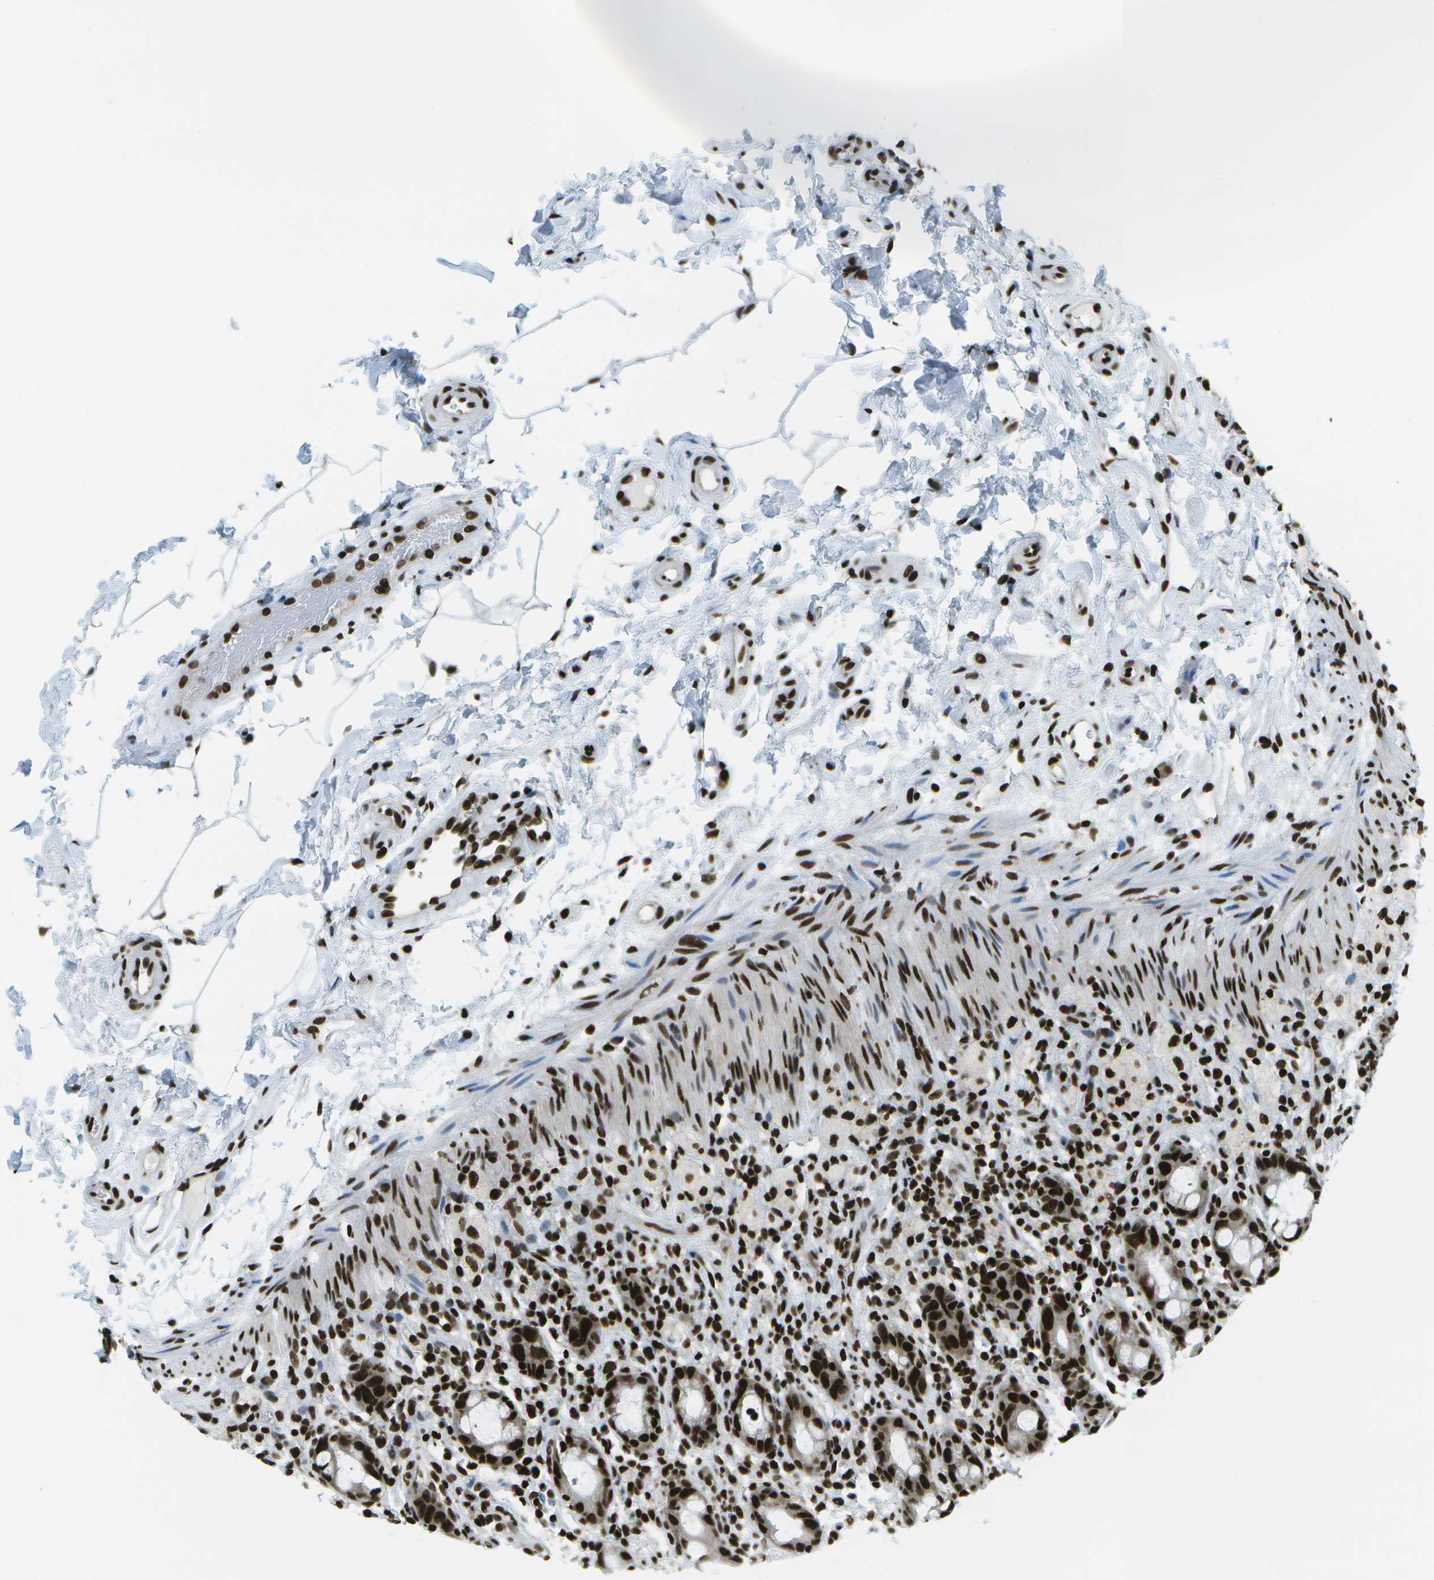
{"staining": {"intensity": "strong", "quantity": ">75%", "location": "nuclear"}, "tissue": "rectum", "cell_type": "Glandular cells", "image_type": "normal", "snomed": [{"axis": "morphology", "description": "Normal tissue, NOS"}, {"axis": "topography", "description": "Rectum"}], "caption": "Rectum stained with DAB immunohistochemistry (IHC) demonstrates high levels of strong nuclear staining in about >75% of glandular cells.", "gene": "GLYR1", "patient": {"sex": "male", "age": 44}}